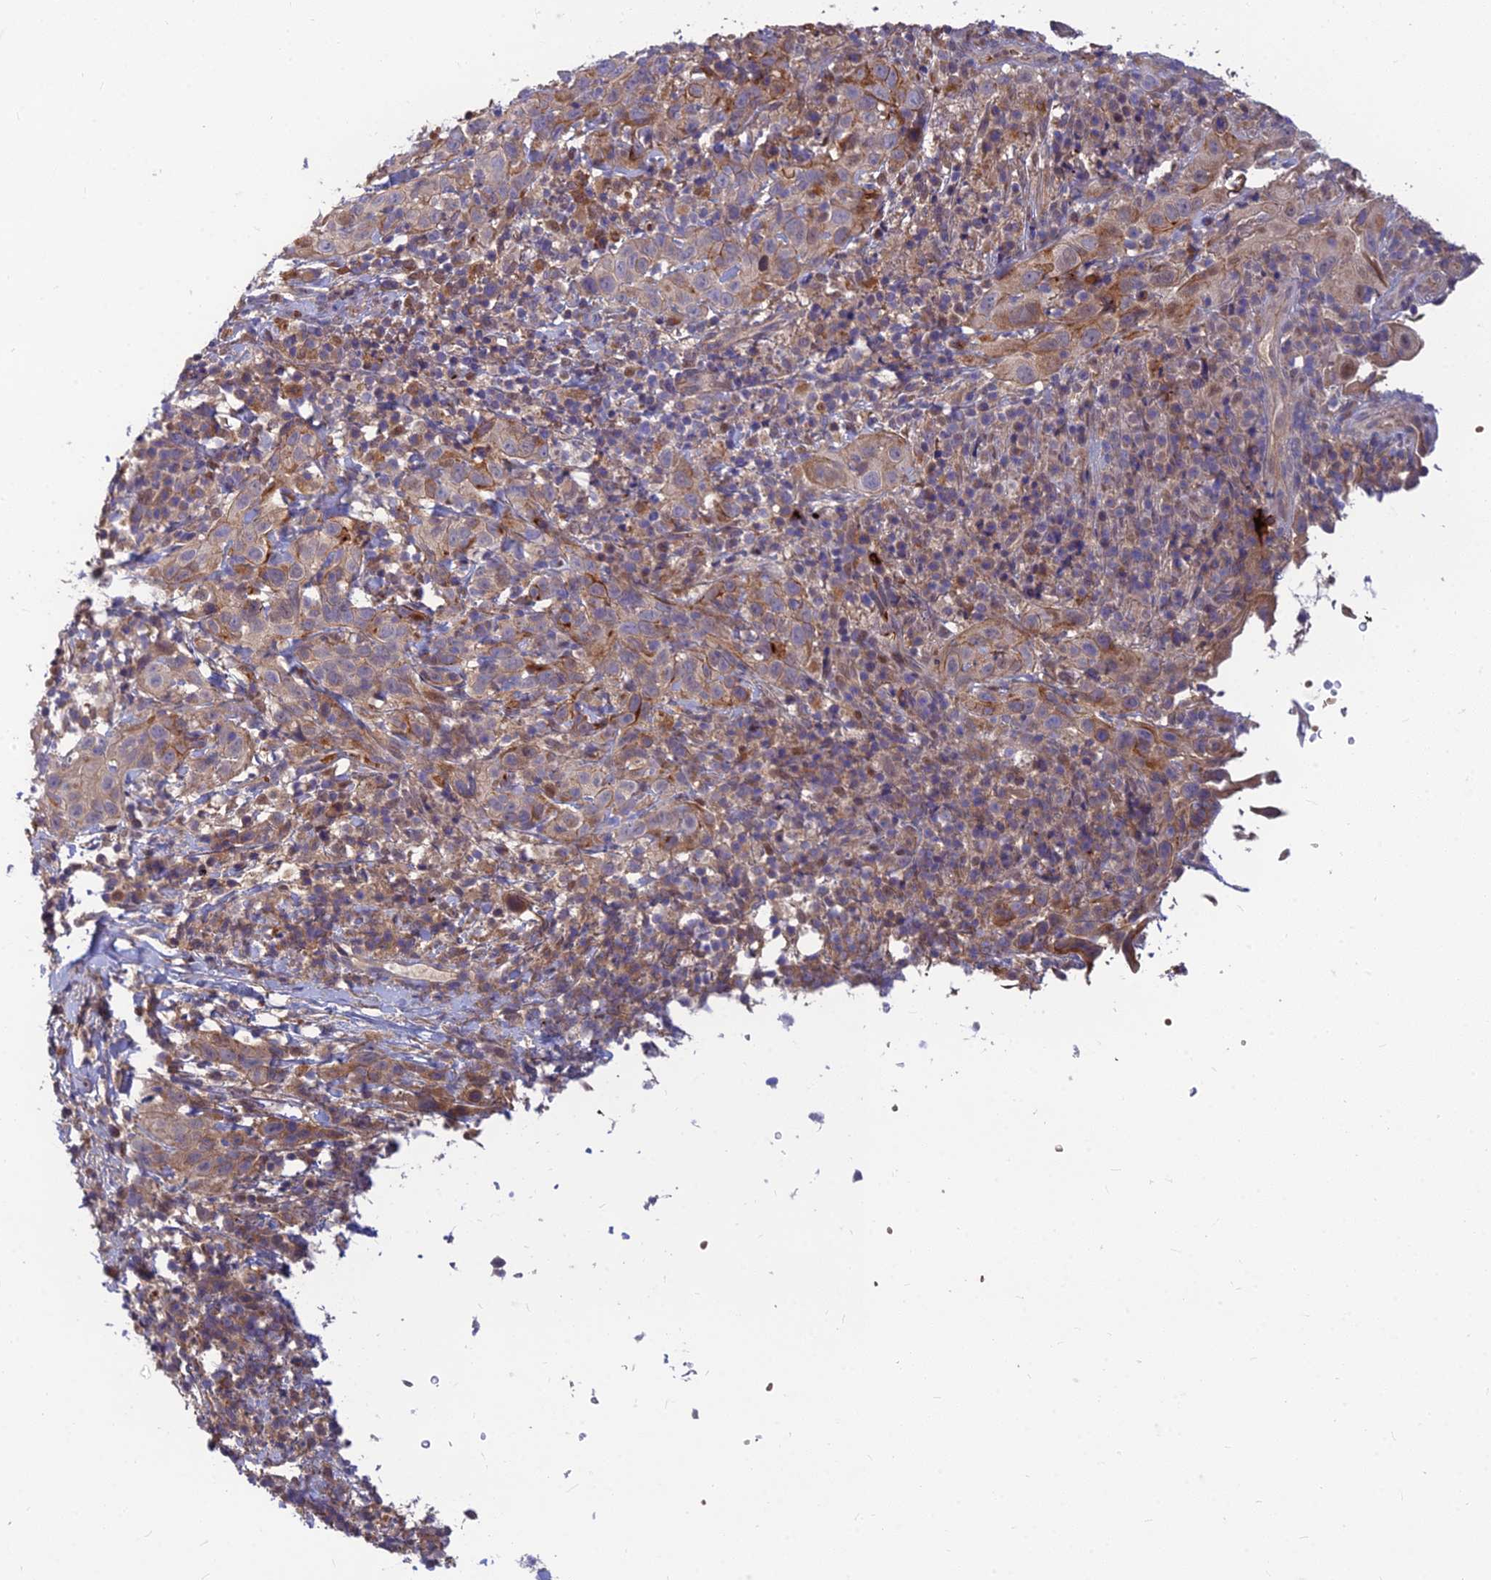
{"staining": {"intensity": "negative", "quantity": "none", "location": "none"}, "tissue": "cervical cancer", "cell_type": "Tumor cells", "image_type": "cancer", "snomed": [{"axis": "morphology", "description": "Squamous cell carcinoma, NOS"}, {"axis": "topography", "description": "Cervix"}], "caption": "This is an IHC histopathology image of cervical cancer (squamous cell carcinoma). There is no expression in tumor cells.", "gene": "FAM151B", "patient": {"sex": "female", "age": 46}}